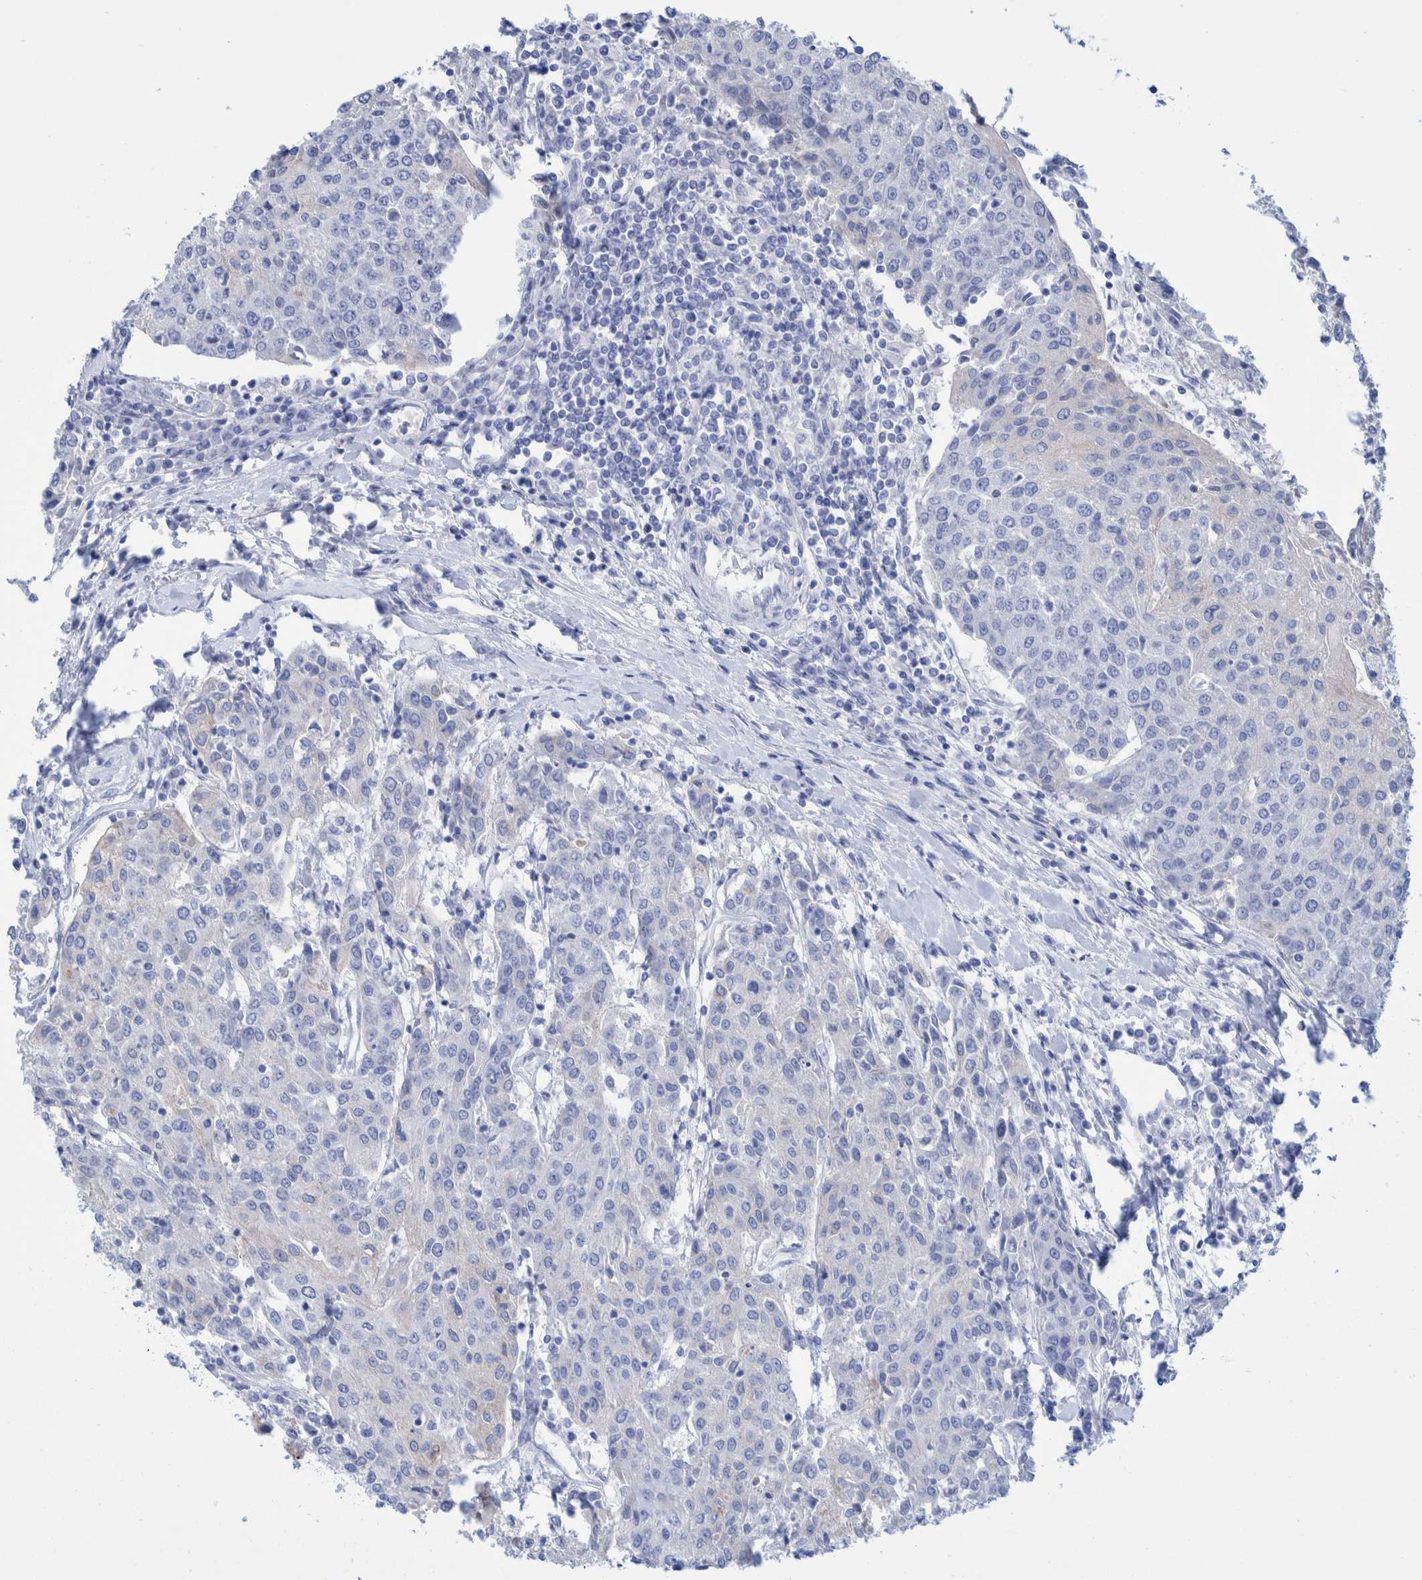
{"staining": {"intensity": "negative", "quantity": "none", "location": "none"}, "tissue": "urothelial cancer", "cell_type": "Tumor cells", "image_type": "cancer", "snomed": [{"axis": "morphology", "description": "Urothelial carcinoma, High grade"}, {"axis": "topography", "description": "Urinary bladder"}], "caption": "The photomicrograph shows no significant staining in tumor cells of high-grade urothelial carcinoma. (DAB IHC with hematoxylin counter stain).", "gene": "PERP", "patient": {"sex": "female", "age": 85}}